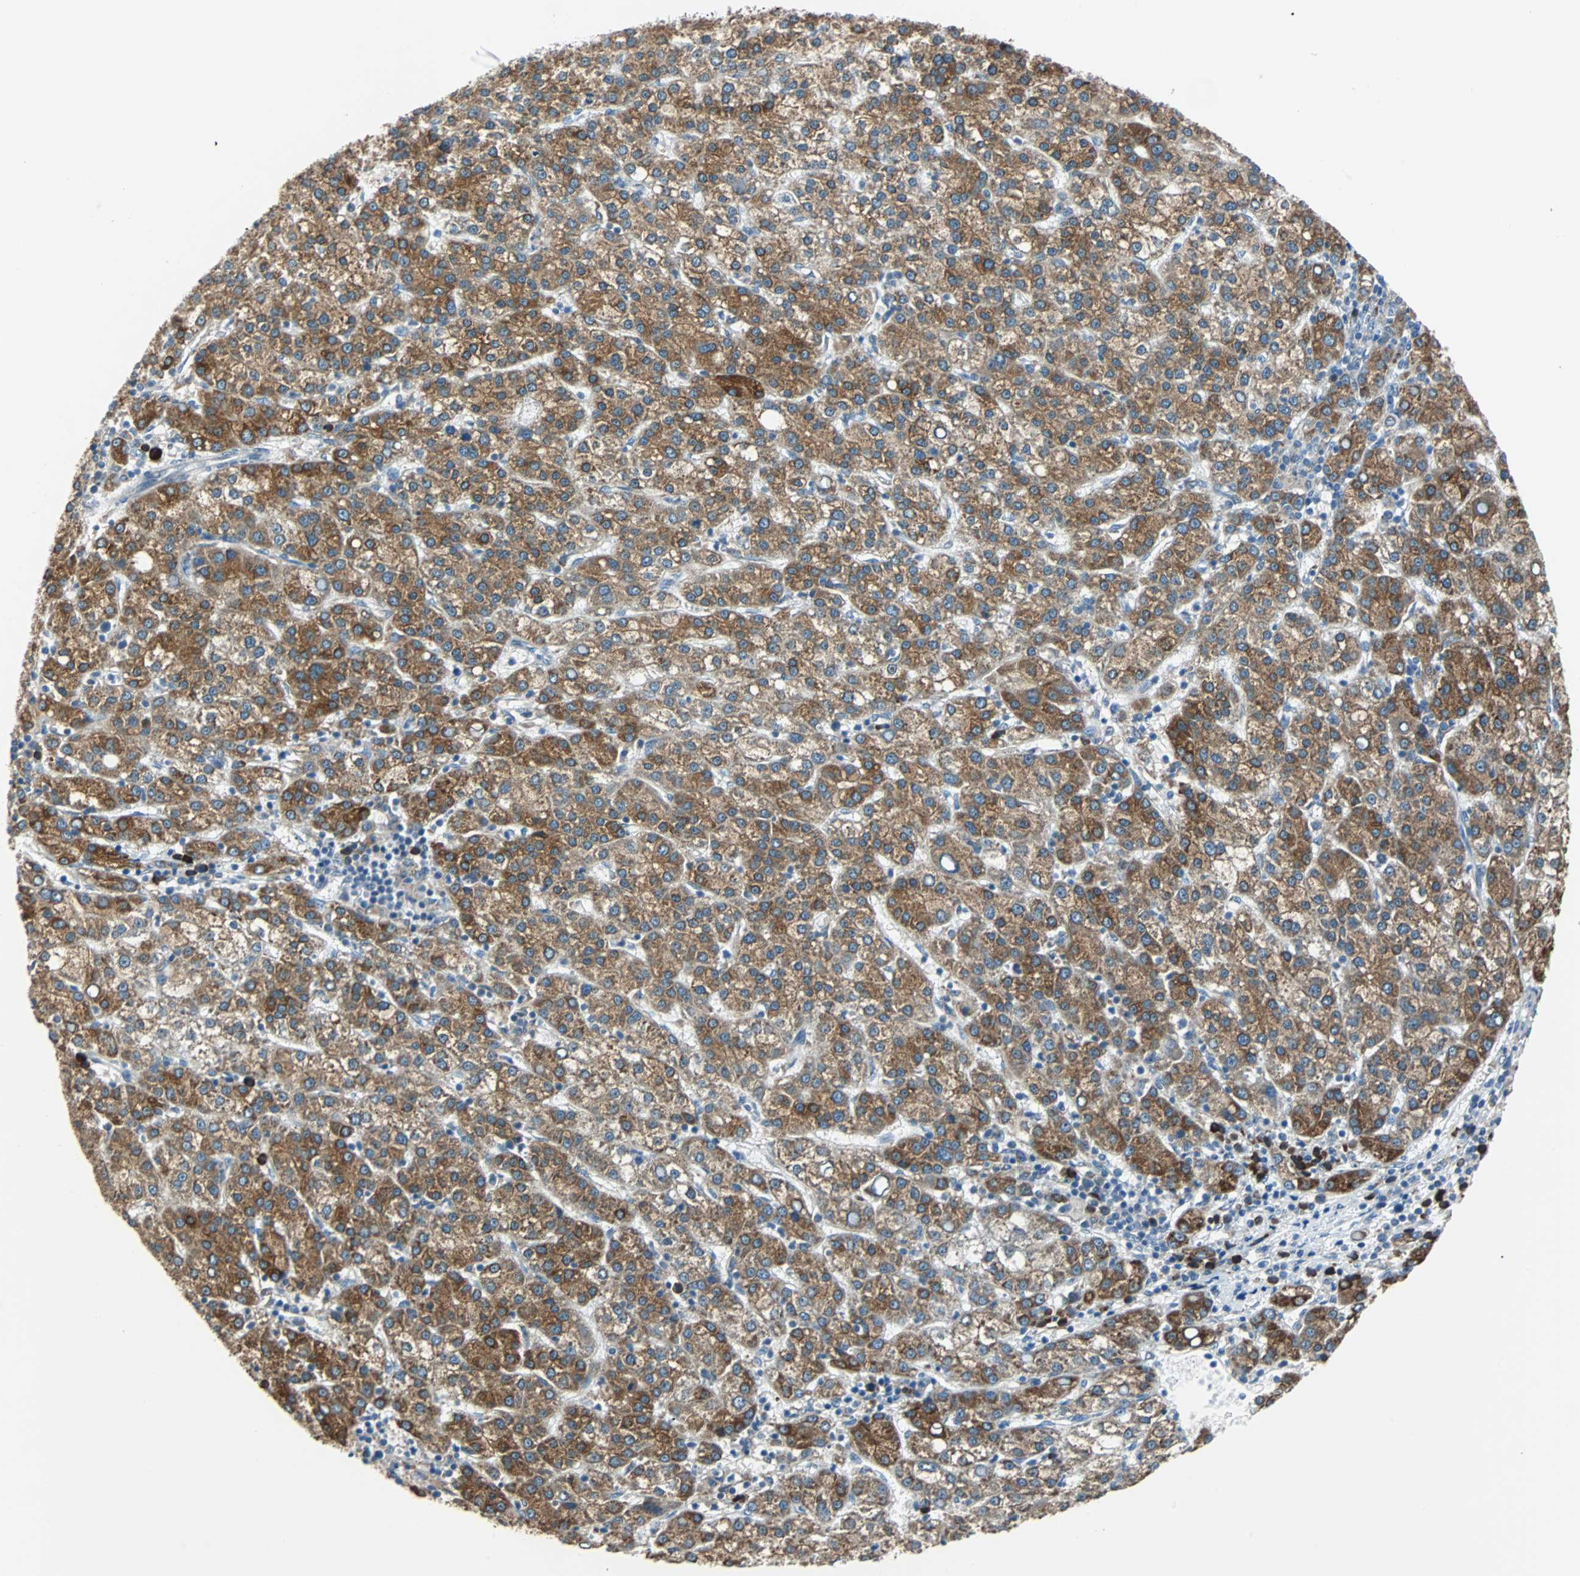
{"staining": {"intensity": "strong", "quantity": ">75%", "location": "cytoplasmic/membranous"}, "tissue": "liver cancer", "cell_type": "Tumor cells", "image_type": "cancer", "snomed": [{"axis": "morphology", "description": "Carcinoma, Hepatocellular, NOS"}, {"axis": "topography", "description": "Liver"}], "caption": "Immunohistochemistry (IHC) micrograph of liver hepatocellular carcinoma stained for a protein (brown), which displays high levels of strong cytoplasmic/membranous staining in approximately >75% of tumor cells.", "gene": "PDIA4", "patient": {"sex": "female", "age": 58}}